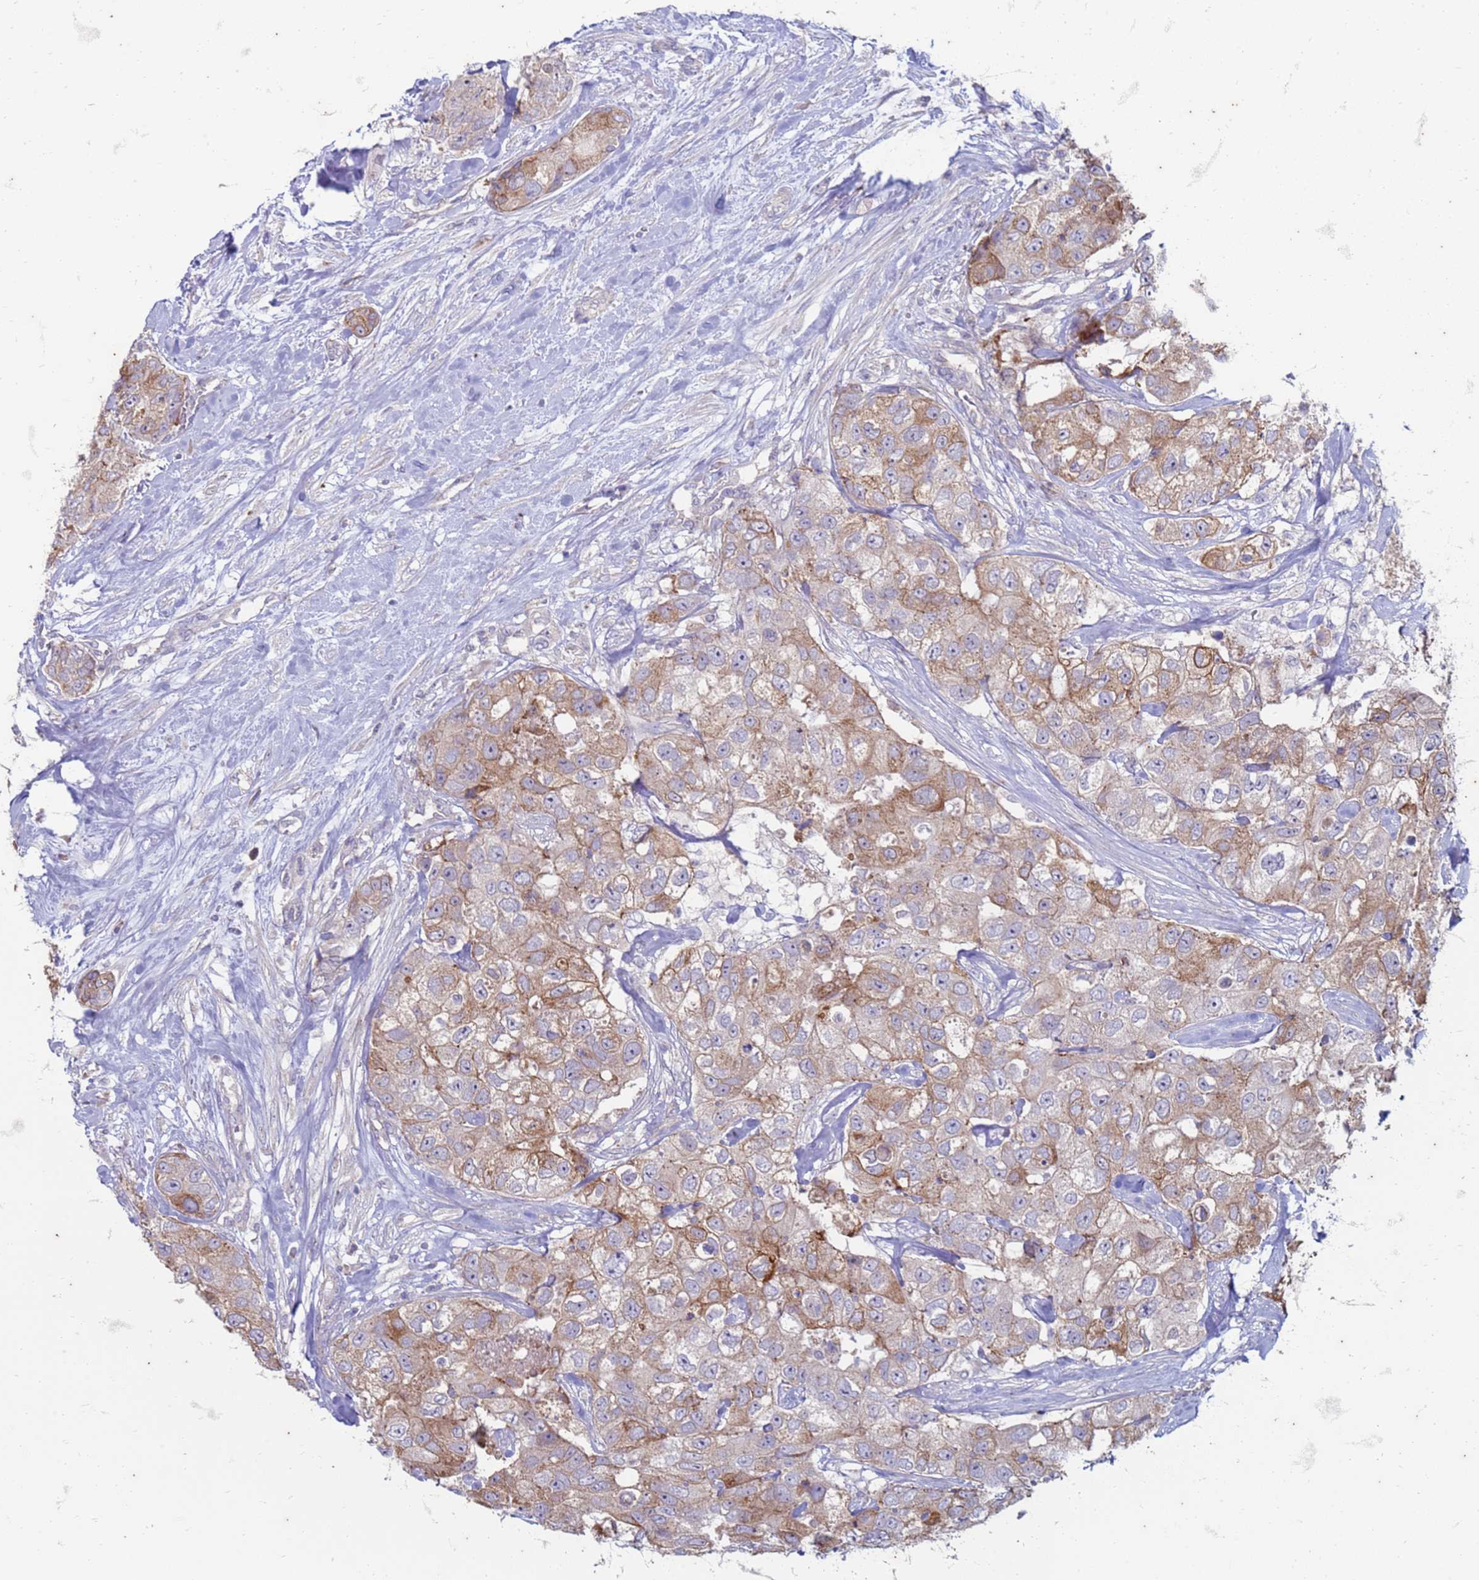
{"staining": {"intensity": "moderate", "quantity": "25%-75%", "location": "cytoplasmic/membranous"}, "tissue": "breast cancer", "cell_type": "Tumor cells", "image_type": "cancer", "snomed": [{"axis": "morphology", "description": "Duct carcinoma"}, {"axis": "topography", "description": "Breast"}], "caption": "Breast cancer (invasive ductal carcinoma) was stained to show a protein in brown. There is medium levels of moderate cytoplasmic/membranous expression in about 25%-75% of tumor cells.", "gene": "SUCO", "patient": {"sex": "female", "age": 62}}